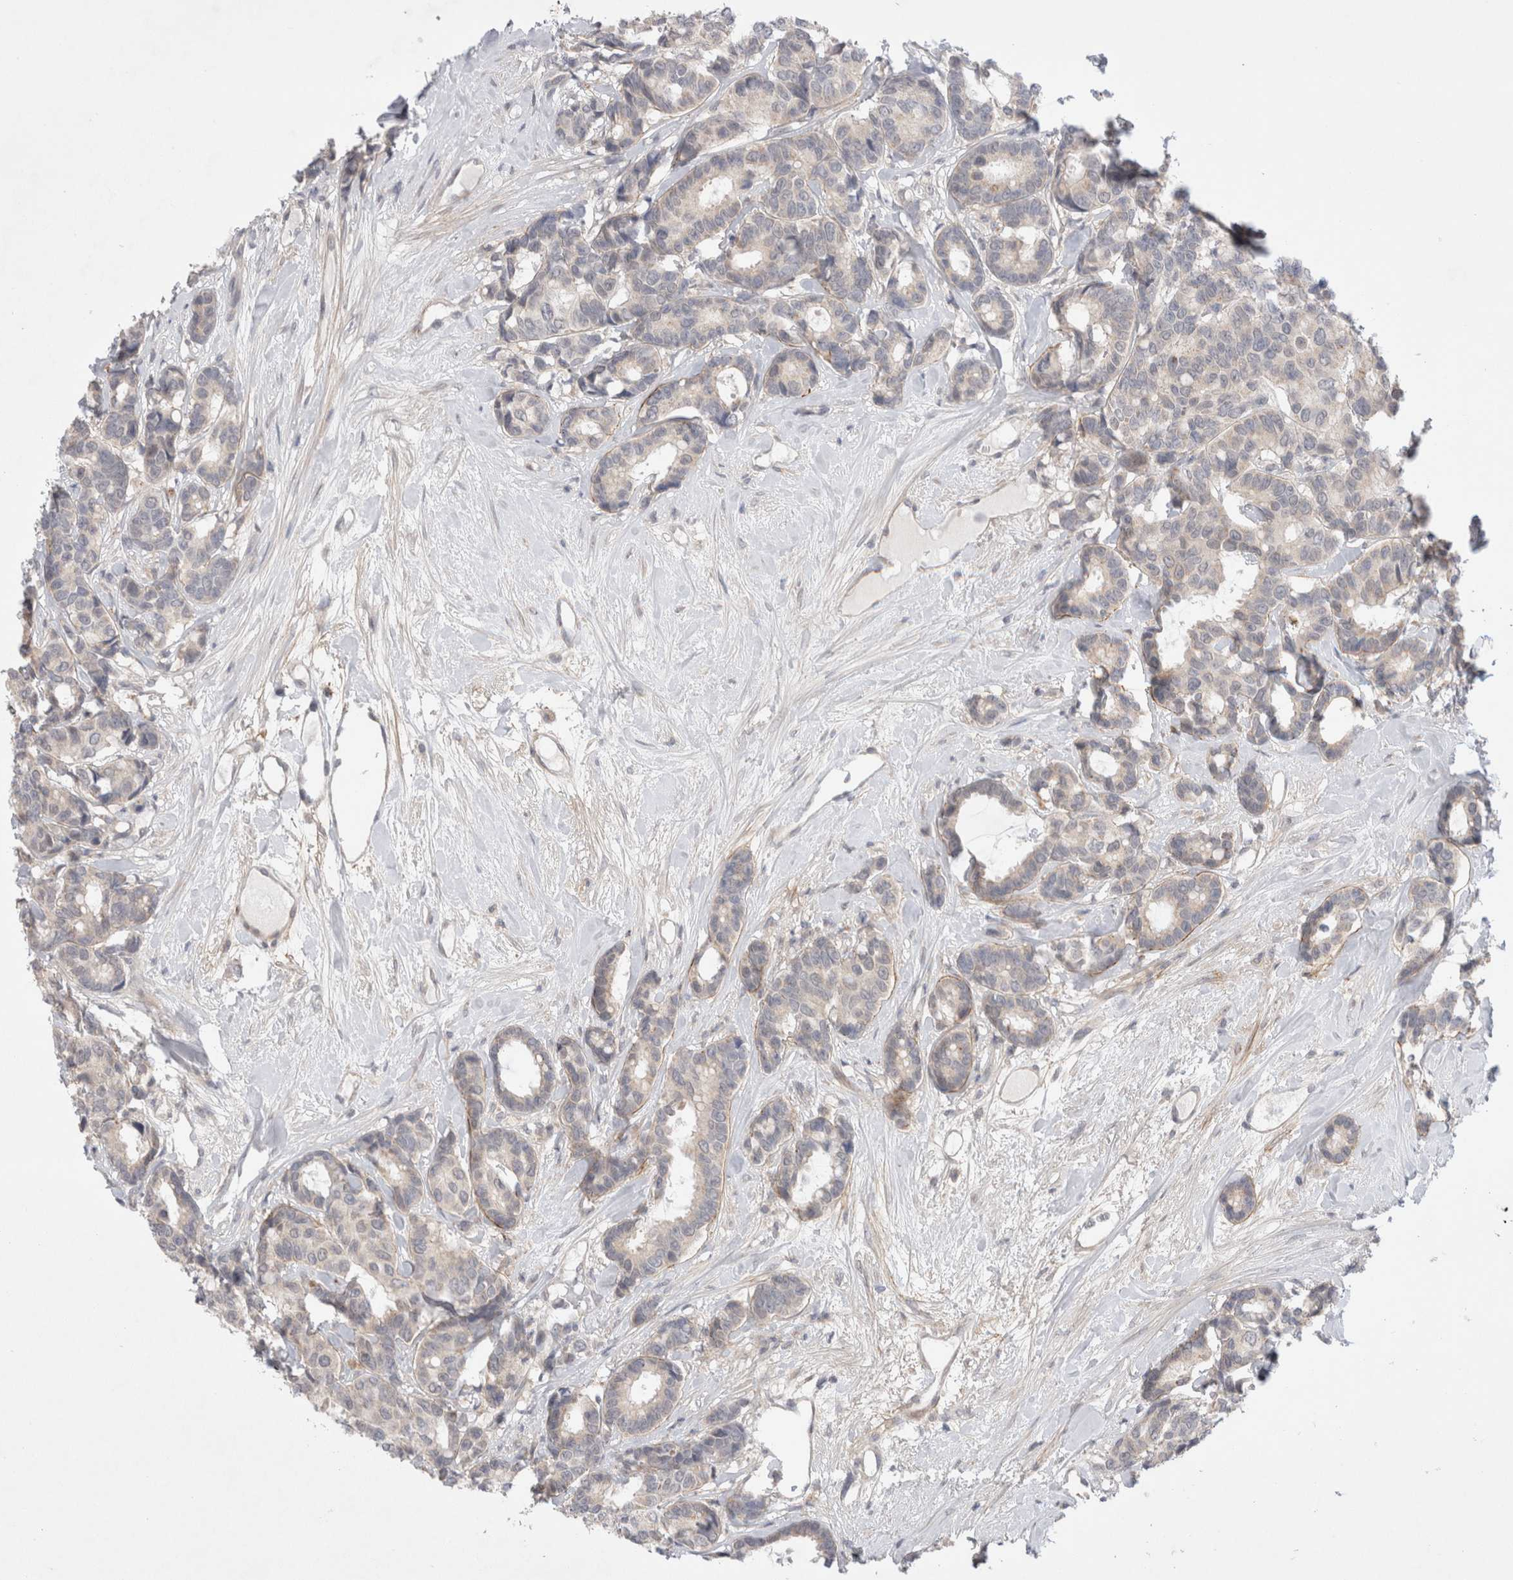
{"staining": {"intensity": "negative", "quantity": "none", "location": "none"}, "tissue": "breast cancer", "cell_type": "Tumor cells", "image_type": "cancer", "snomed": [{"axis": "morphology", "description": "Duct carcinoma"}, {"axis": "topography", "description": "Breast"}], "caption": "A histopathology image of human breast infiltrating ductal carcinoma is negative for staining in tumor cells.", "gene": "GSDMB", "patient": {"sex": "female", "age": 87}}